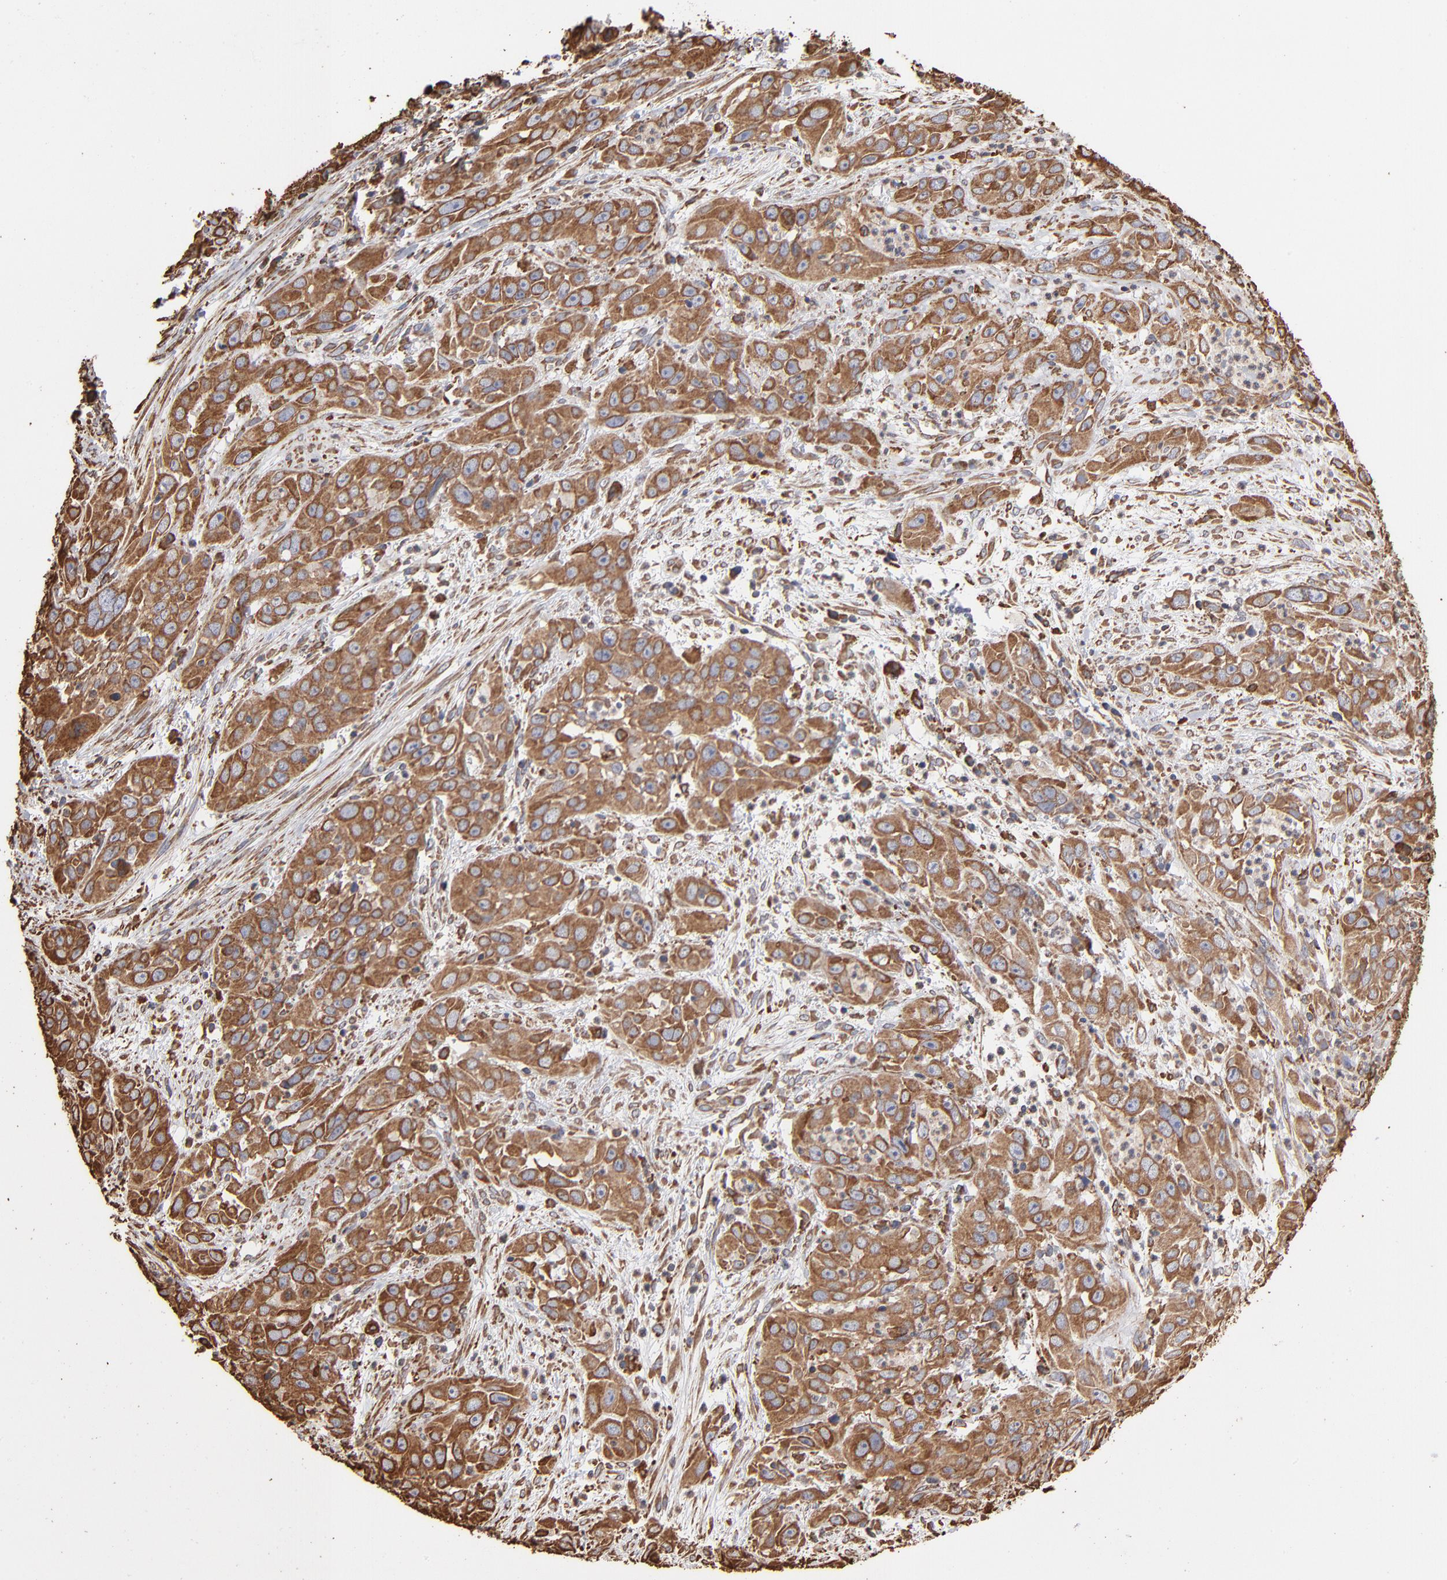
{"staining": {"intensity": "moderate", "quantity": ">75%", "location": "cytoplasmic/membranous"}, "tissue": "cervical cancer", "cell_type": "Tumor cells", "image_type": "cancer", "snomed": [{"axis": "morphology", "description": "Squamous cell carcinoma, NOS"}, {"axis": "topography", "description": "Cervix"}], "caption": "IHC staining of cervical squamous cell carcinoma, which displays medium levels of moderate cytoplasmic/membranous positivity in about >75% of tumor cells indicating moderate cytoplasmic/membranous protein positivity. The staining was performed using DAB (brown) for protein detection and nuclei were counterstained in hematoxylin (blue).", "gene": "PDIA3", "patient": {"sex": "female", "age": 32}}